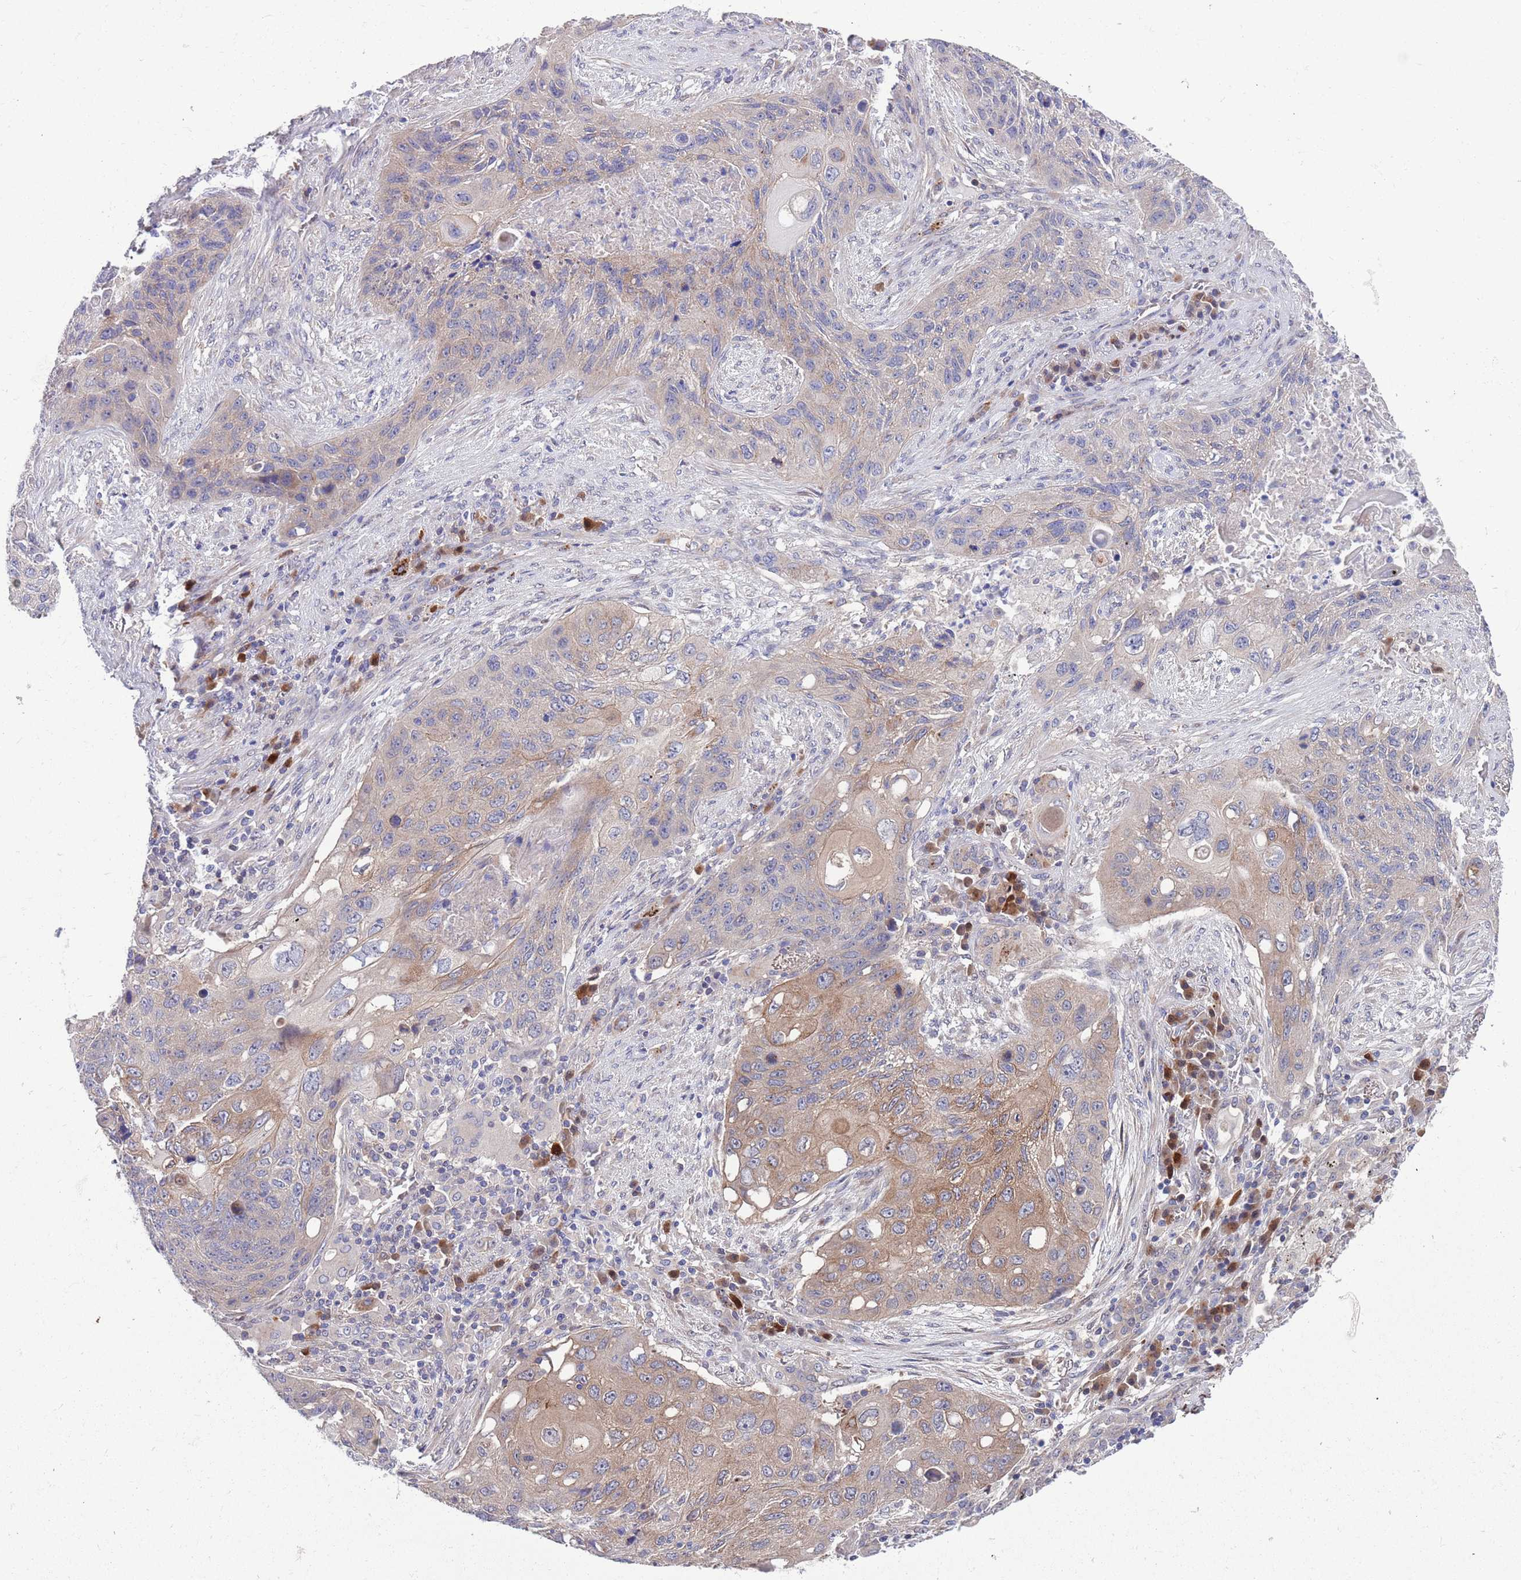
{"staining": {"intensity": "moderate", "quantity": "25%-75%", "location": "cytoplasmic/membranous"}, "tissue": "lung cancer", "cell_type": "Tumor cells", "image_type": "cancer", "snomed": [{"axis": "morphology", "description": "Squamous cell carcinoma, NOS"}, {"axis": "topography", "description": "Lung"}], "caption": "IHC image of human lung cancer (squamous cell carcinoma) stained for a protein (brown), which demonstrates medium levels of moderate cytoplasmic/membranous expression in approximately 25%-75% of tumor cells.", "gene": "KLHL29", "patient": {"sex": "female", "age": 63}}